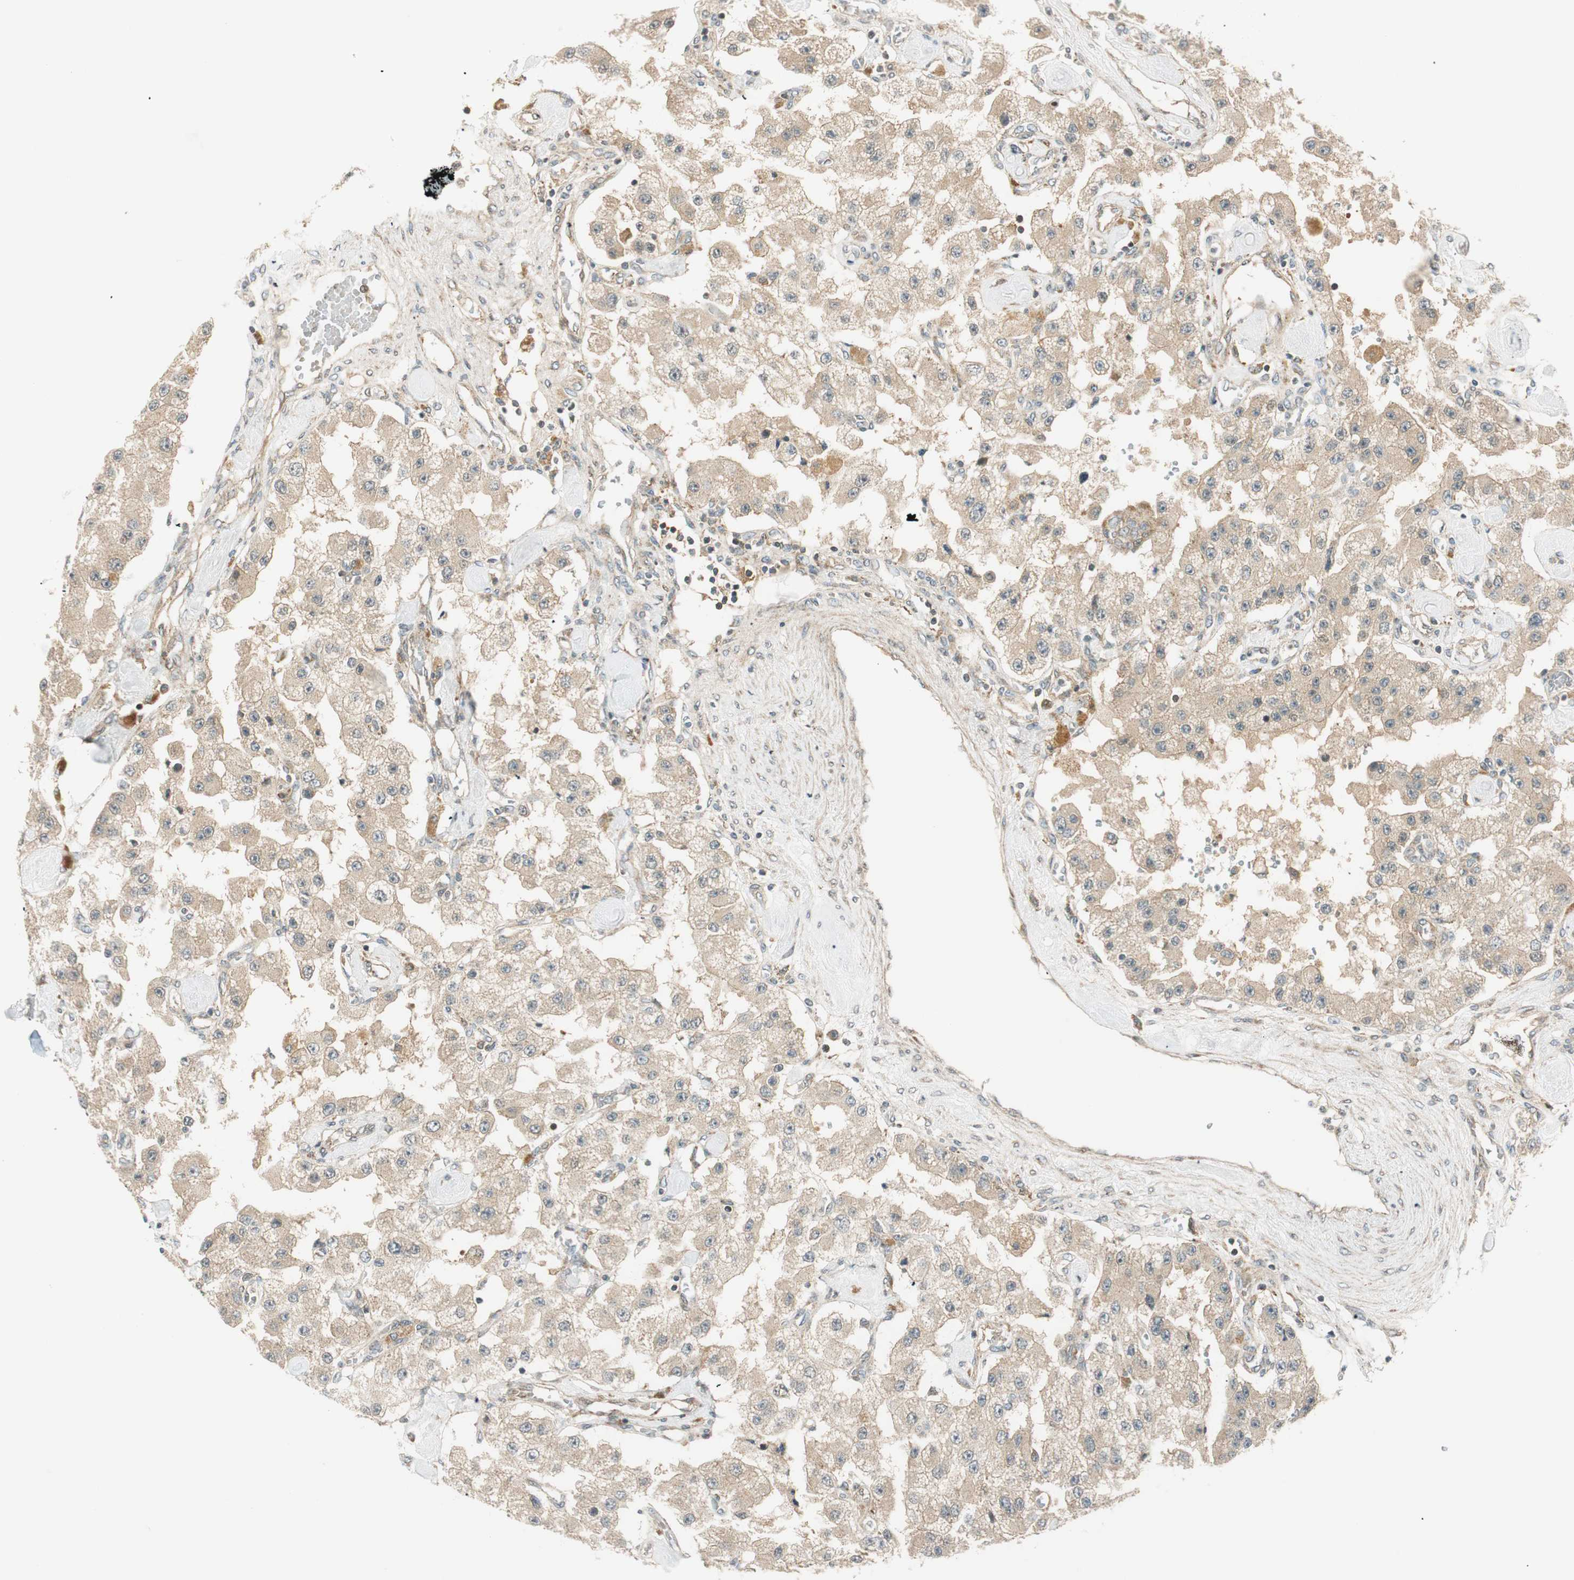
{"staining": {"intensity": "weak", "quantity": "25%-75%", "location": "cytoplasmic/membranous"}, "tissue": "carcinoid", "cell_type": "Tumor cells", "image_type": "cancer", "snomed": [{"axis": "morphology", "description": "Carcinoid, malignant, NOS"}, {"axis": "topography", "description": "Pancreas"}], "caption": "The photomicrograph exhibits a brown stain indicating the presence of a protein in the cytoplasmic/membranous of tumor cells in malignant carcinoid.", "gene": "ABI1", "patient": {"sex": "male", "age": 41}}